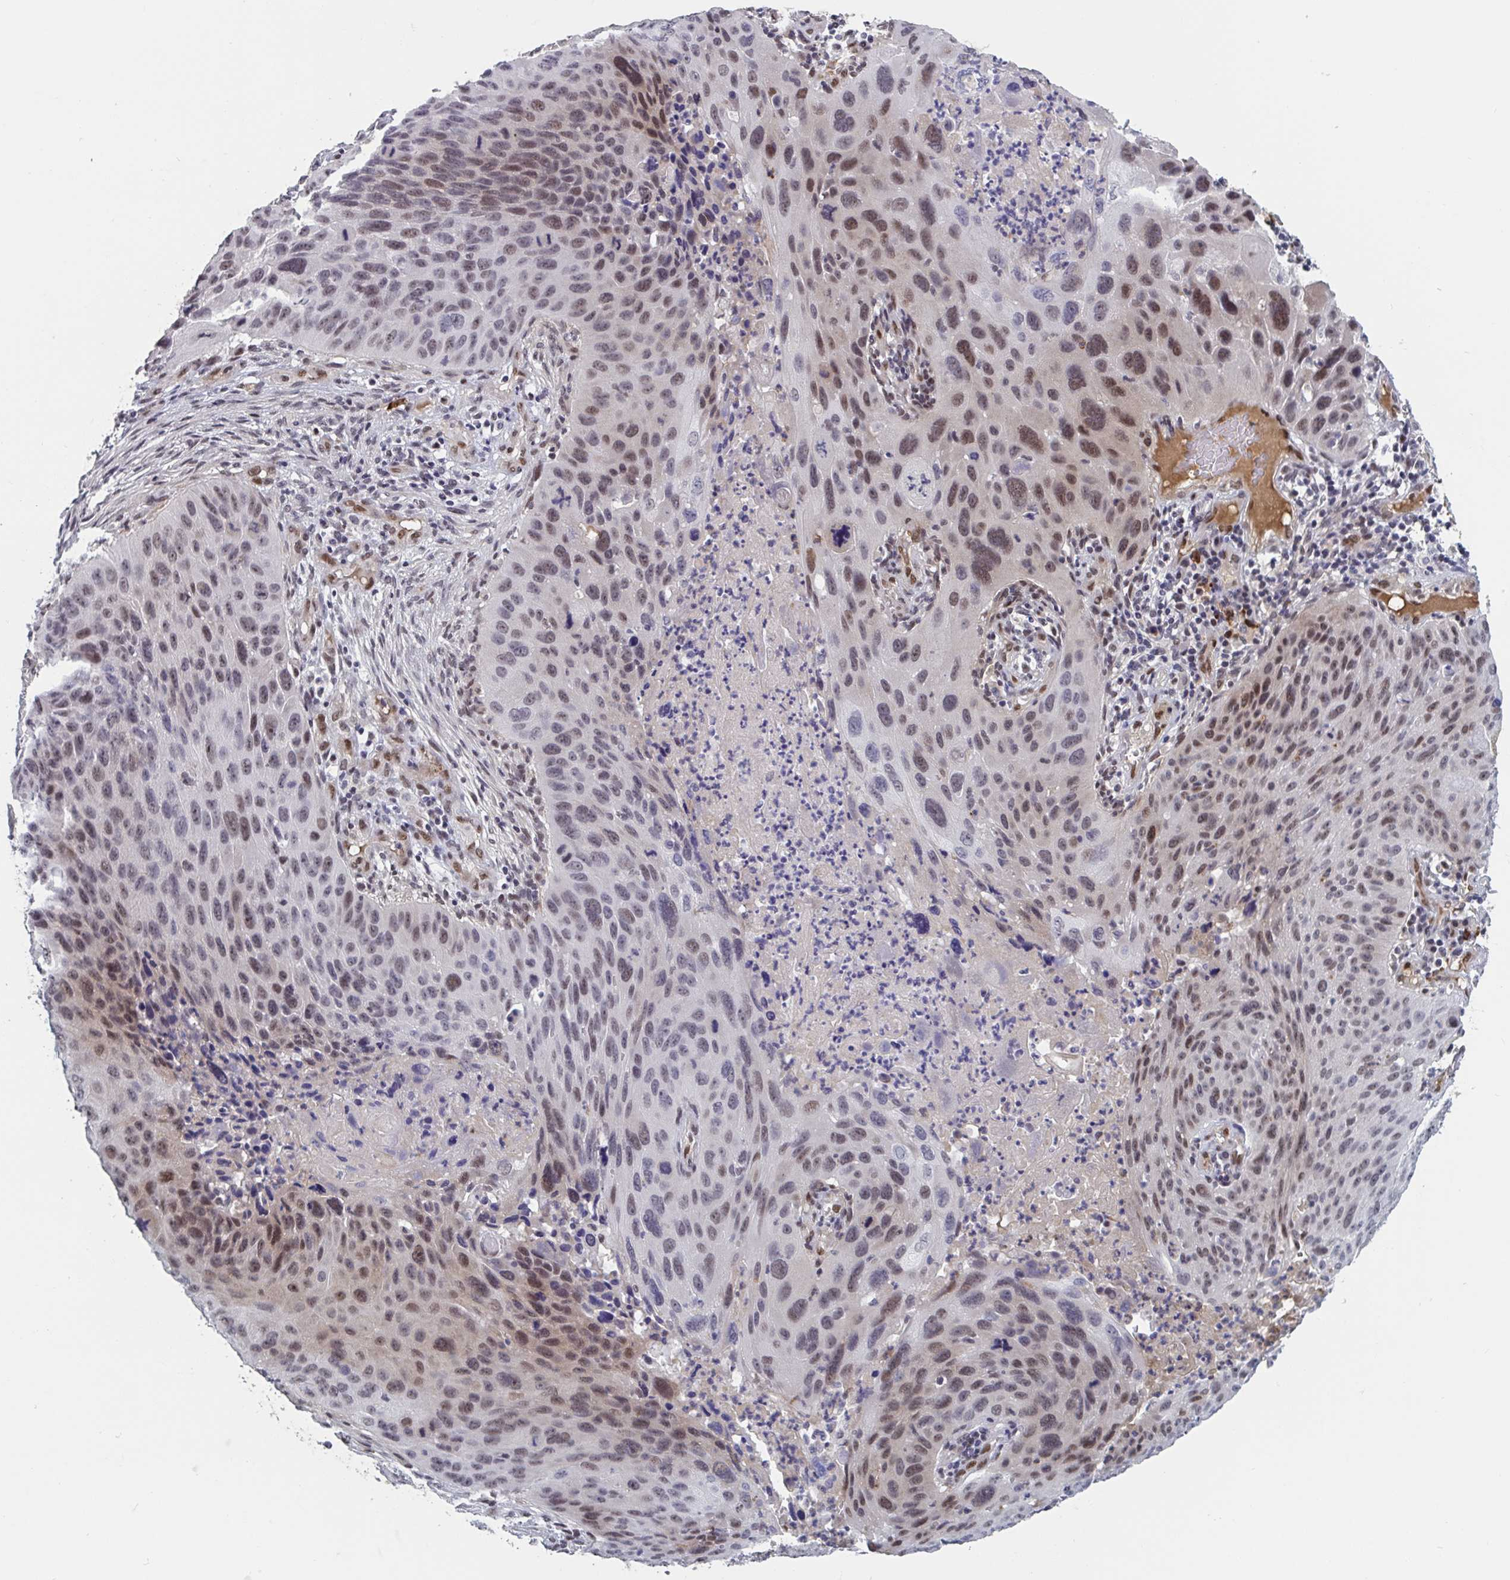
{"staining": {"intensity": "moderate", "quantity": "25%-75%", "location": "nuclear"}, "tissue": "lung cancer", "cell_type": "Tumor cells", "image_type": "cancer", "snomed": [{"axis": "morphology", "description": "Squamous cell carcinoma, NOS"}, {"axis": "topography", "description": "Lung"}], "caption": "Immunohistochemistry (IHC) image of neoplastic tissue: human lung cancer stained using IHC shows medium levels of moderate protein expression localized specifically in the nuclear of tumor cells, appearing as a nuclear brown color.", "gene": "BCL7B", "patient": {"sex": "male", "age": 63}}